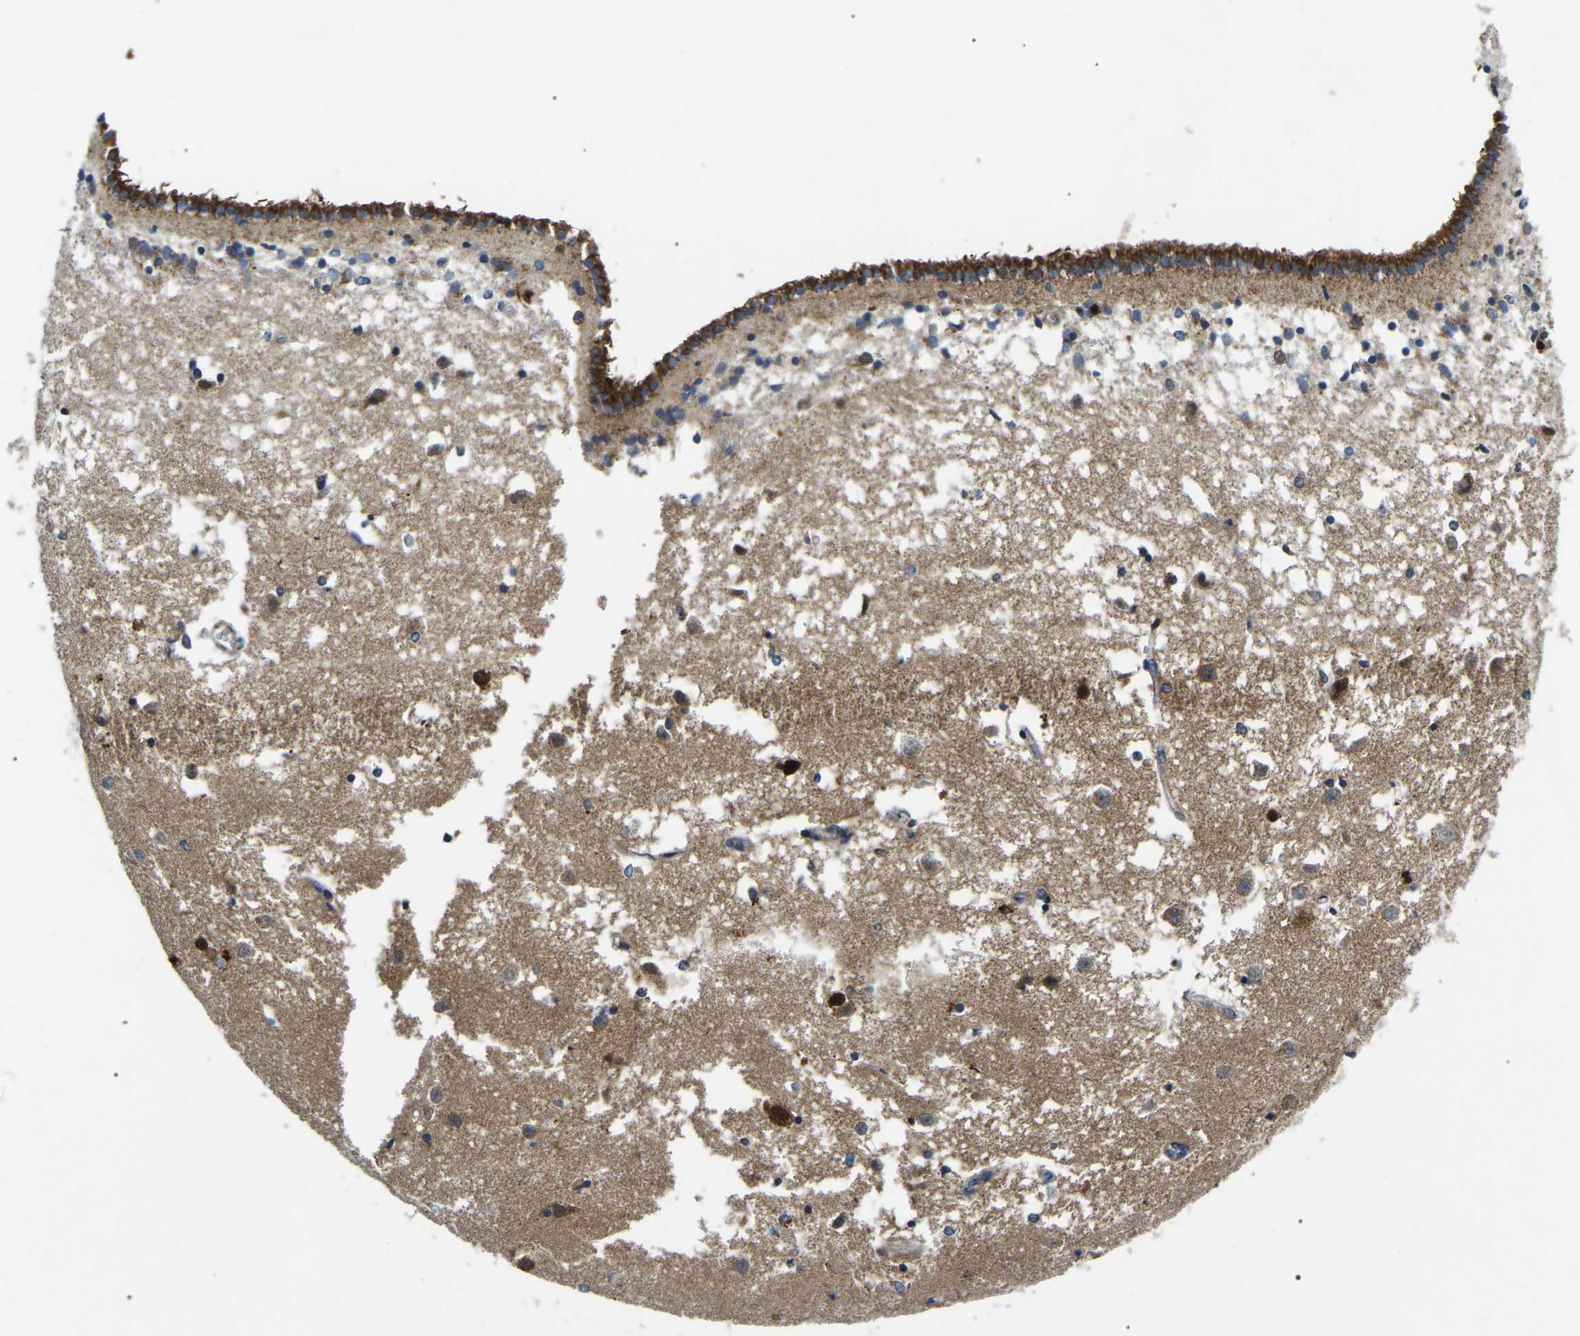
{"staining": {"intensity": "strong", "quantity": "25%-75%", "location": "cytoplasmic/membranous"}, "tissue": "caudate", "cell_type": "Glial cells", "image_type": "normal", "snomed": [{"axis": "morphology", "description": "Normal tissue, NOS"}, {"axis": "topography", "description": "Lateral ventricle wall"}], "caption": "A high amount of strong cytoplasmic/membranous staining is seen in about 25%-75% of glial cells in benign caudate. Immunohistochemistry (ihc) stains the protein of interest in brown and the nuclei are stained blue.", "gene": "PPM1E", "patient": {"sex": "male", "age": 45}}